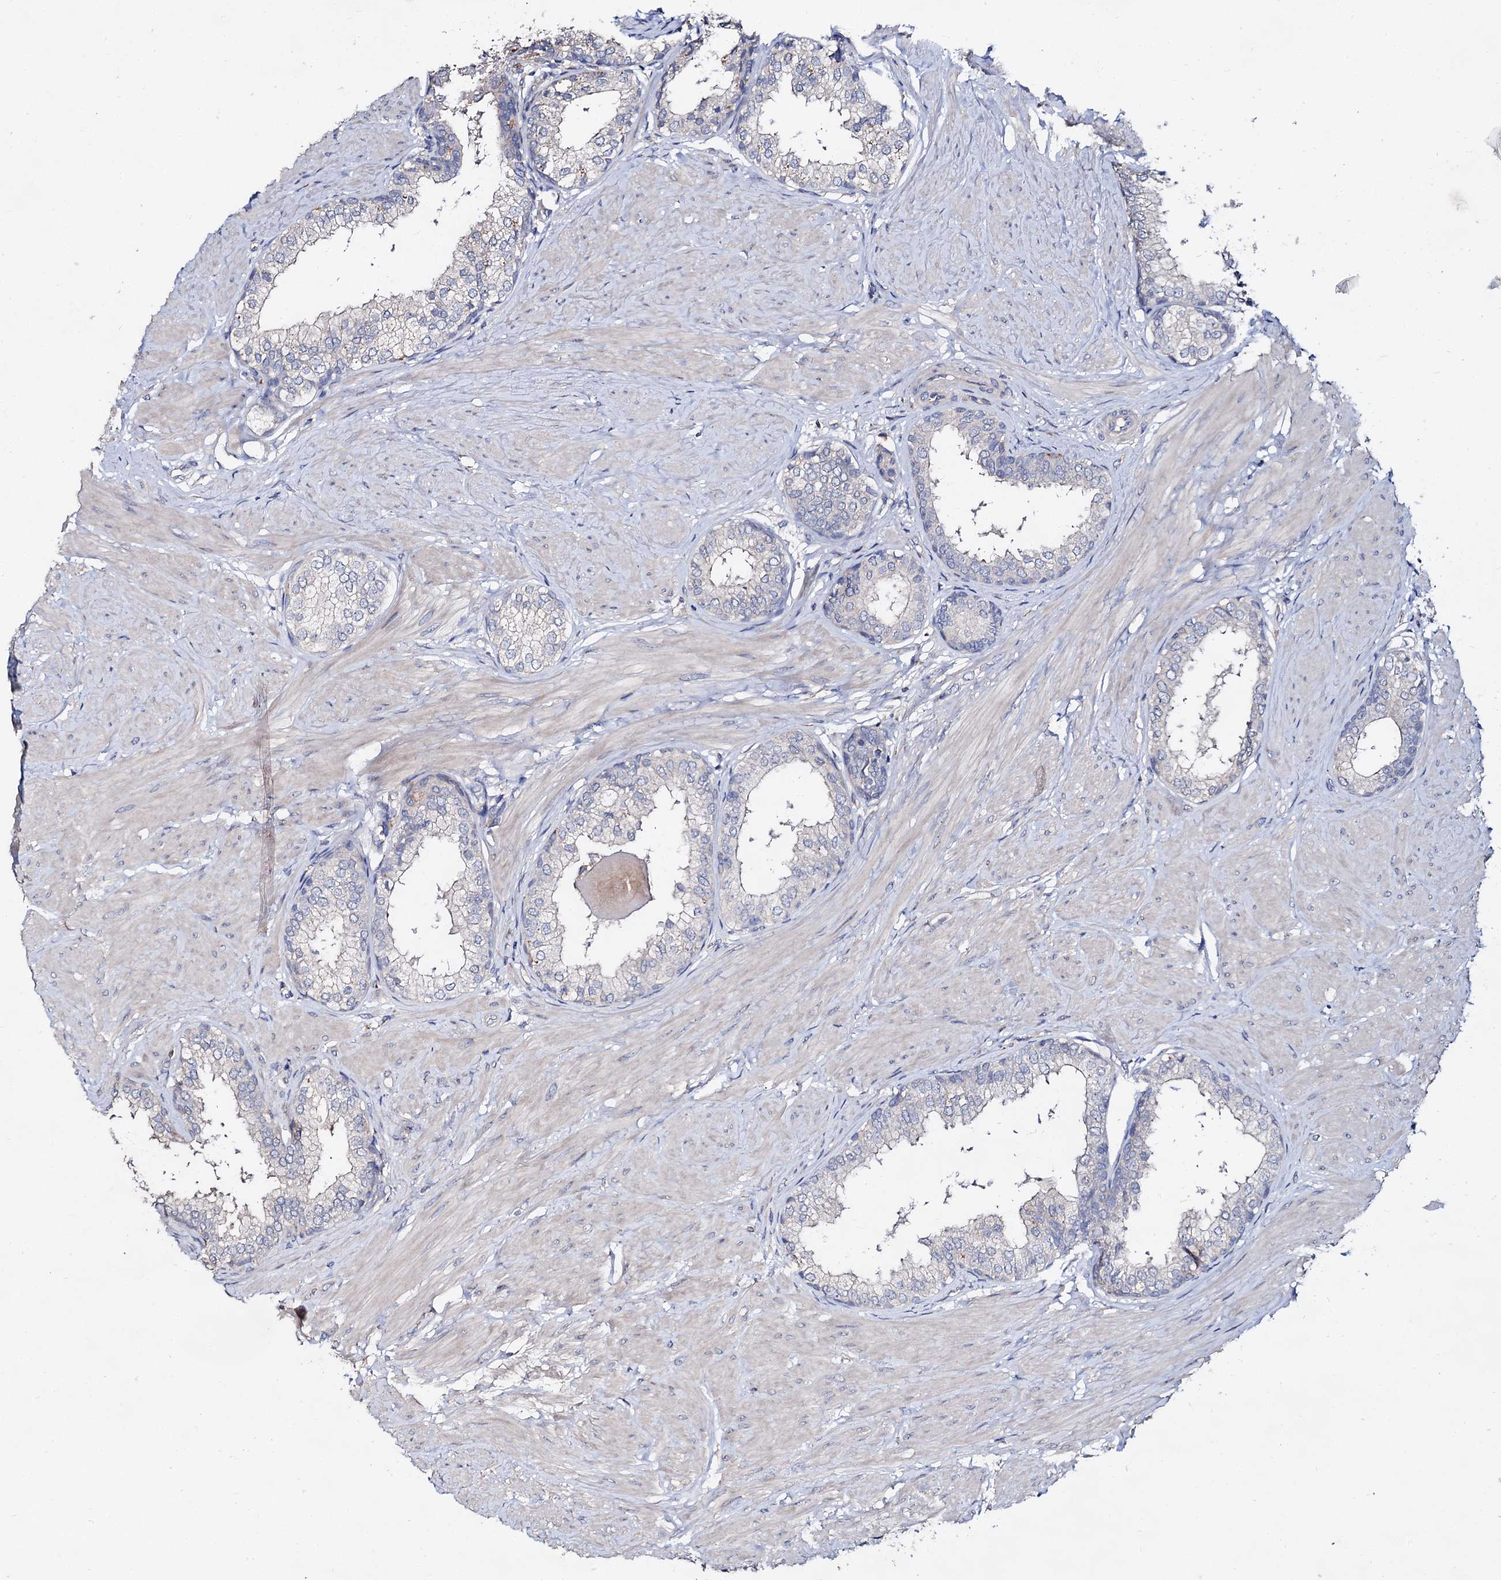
{"staining": {"intensity": "negative", "quantity": "none", "location": "none"}, "tissue": "prostate", "cell_type": "Glandular cells", "image_type": "normal", "snomed": [{"axis": "morphology", "description": "Normal tissue, NOS"}, {"axis": "topography", "description": "Prostate"}], "caption": "Immunohistochemistry of unremarkable human prostate shows no staining in glandular cells. (DAB (3,3'-diaminobenzidine) immunohistochemistry (IHC), high magnification).", "gene": "HVCN1", "patient": {"sex": "male", "age": 48}}